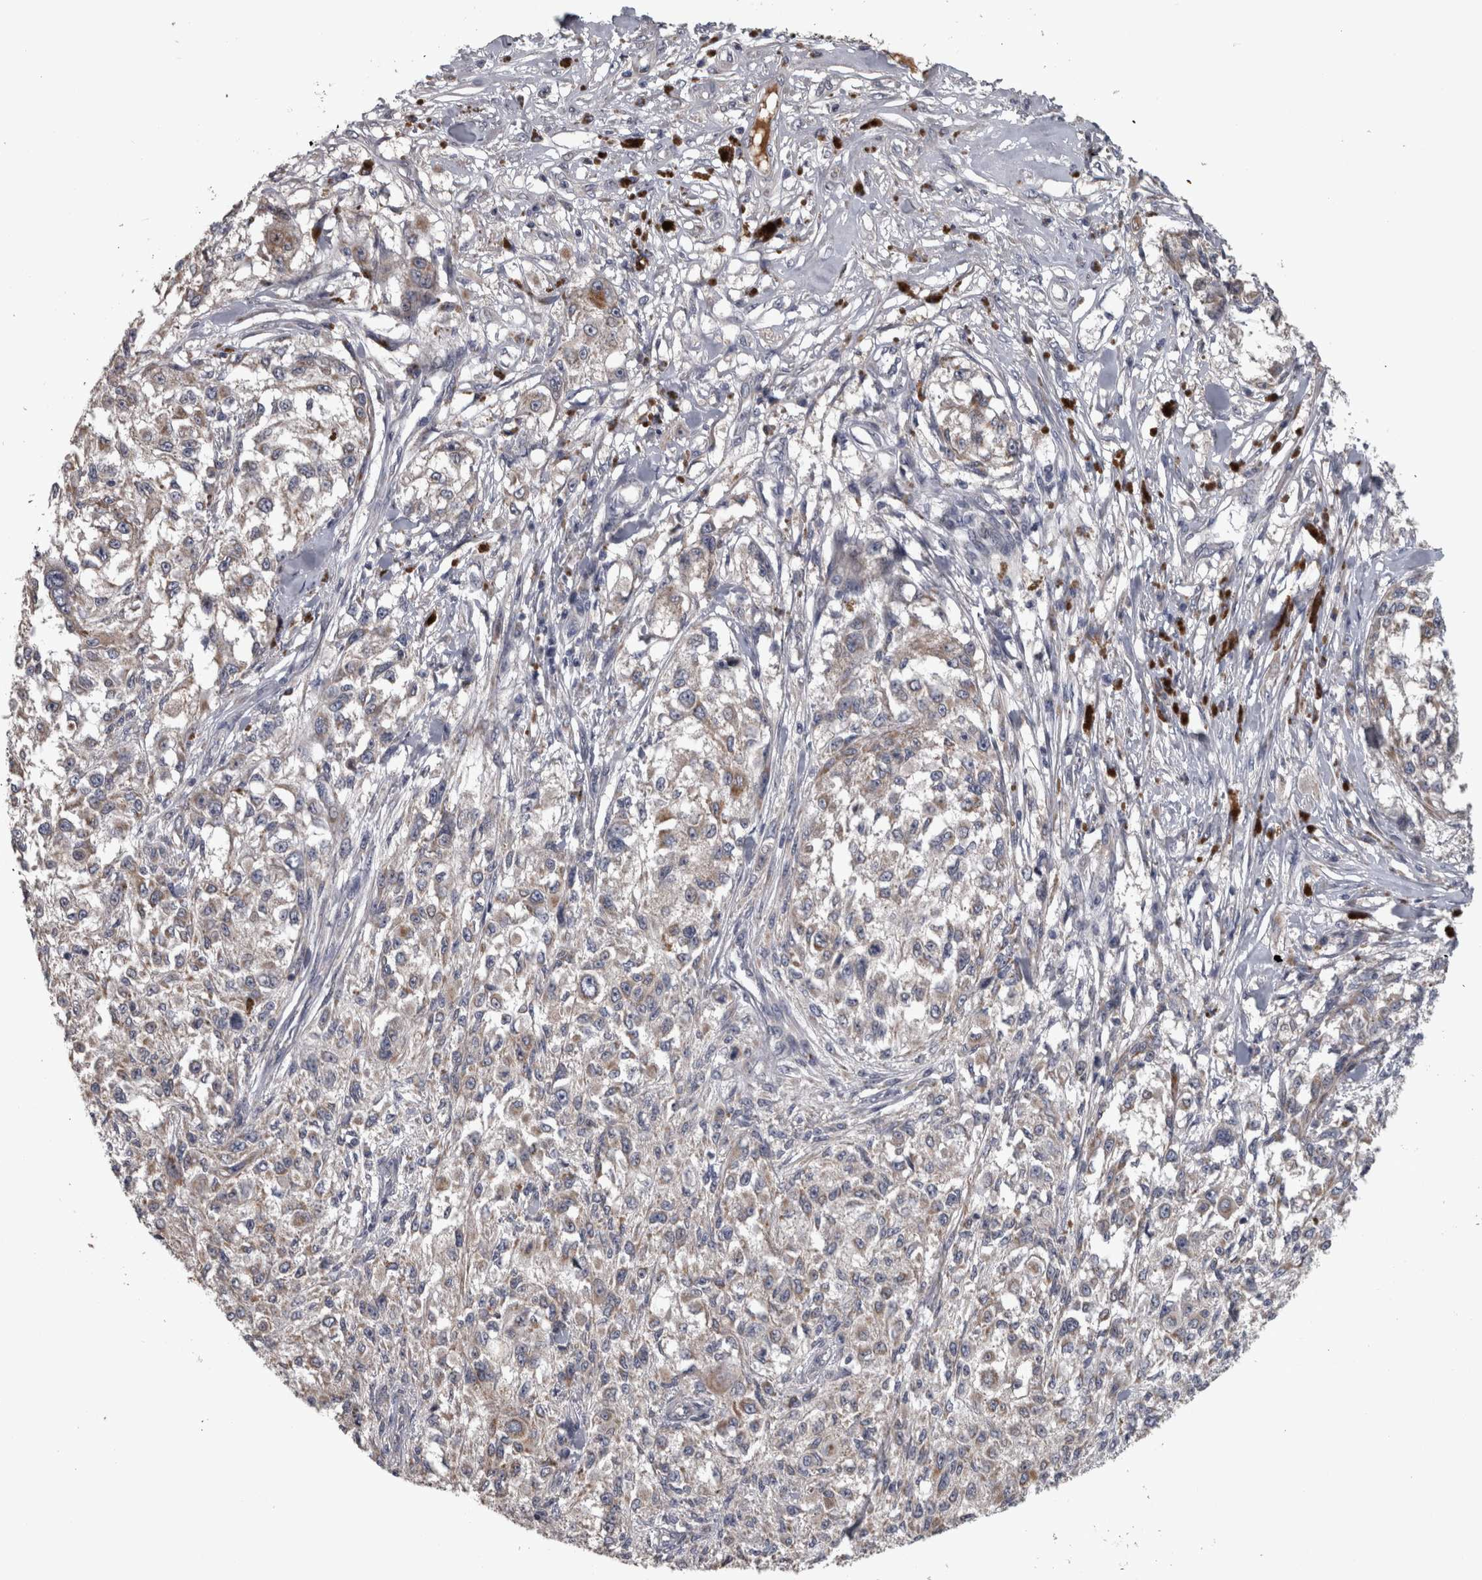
{"staining": {"intensity": "weak", "quantity": "25%-75%", "location": "cytoplasmic/membranous"}, "tissue": "melanoma", "cell_type": "Tumor cells", "image_type": "cancer", "snomed": [{"axis": "morphology", "description": "Necrosis, NOS"}, {"axis": "morphology", "description": "Malignant melanoma, NOS"}, {"axis": "topography", "description": "Skin"}], "caption": "Immunohistochemistry (IHC) staining of melanoma, which reveals low levels of weak cytoplasmic/membranous positivity in approximately 25%-75% of tumor cells indicating weak cytoplasmic/membranous protein positivity. The staining was performed using DAB (brown) for protein detection and nuclei were counterstained in hematoxylin (blue).", "gene": "DBT", "patient": {"sex": "female", "age": 87}}